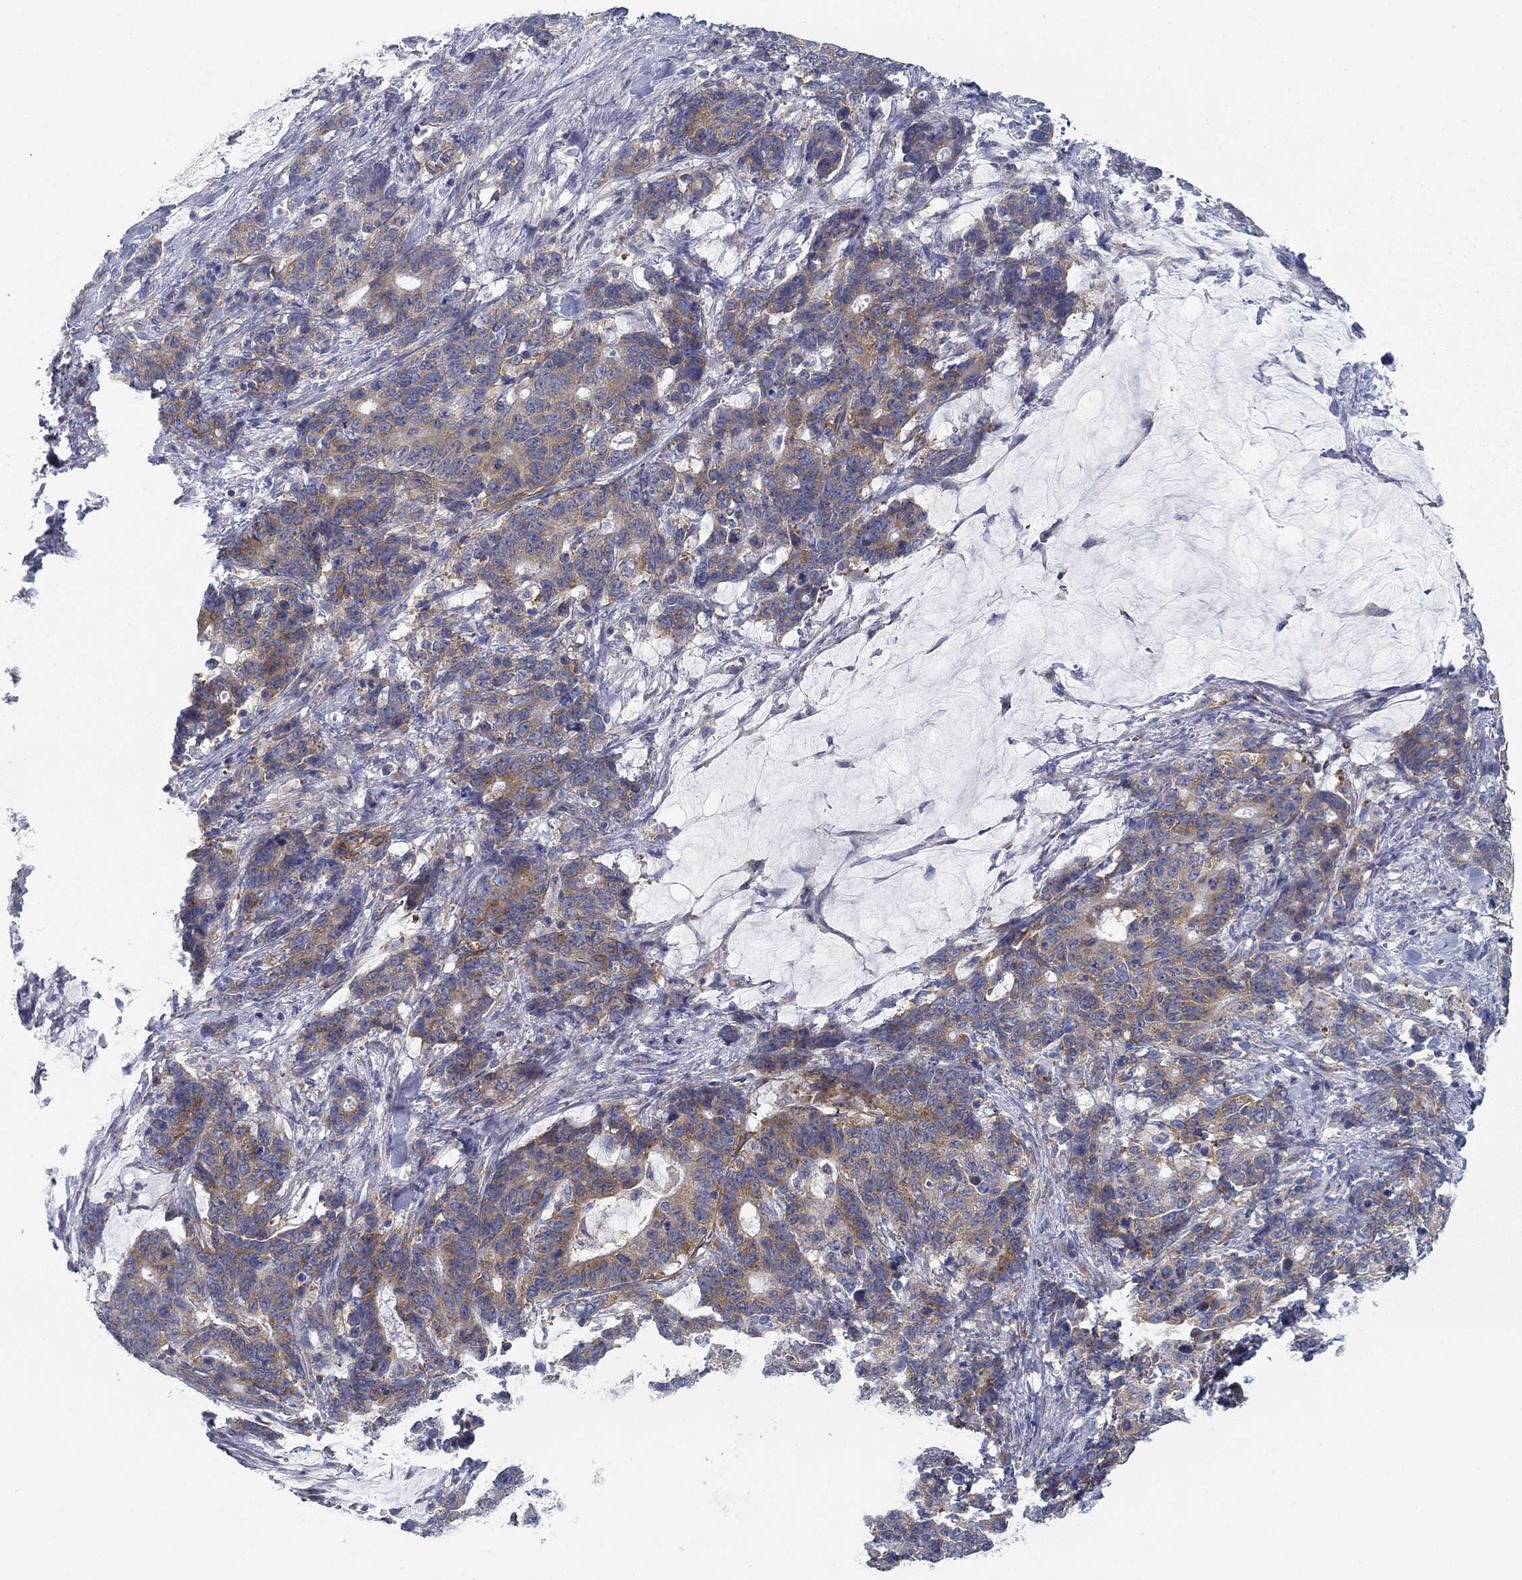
{"staining": {"intensity": "strong", "quantity": "<25%", "location": "cytoplasmic/membranous"}, "tissue": "stomach cancer", "cell_type": "Tumor cells", "image_type": "cancer", "snomed": [{"axis": "morphology", "description": "Normal tissue, NOS"}, {"axis": "morphology", "description": "Adenocarcinoma, NOS"}, {"axis": "topography", "description": "Stomach"}], "caption": "Stomach cancer stained for a protein (brown) reveals strong cytoplasmic/membranous positive positivity in about <25% of tumor cells.", "gene": "FXR1", "patient": {"sex": "female", "age": 64}}